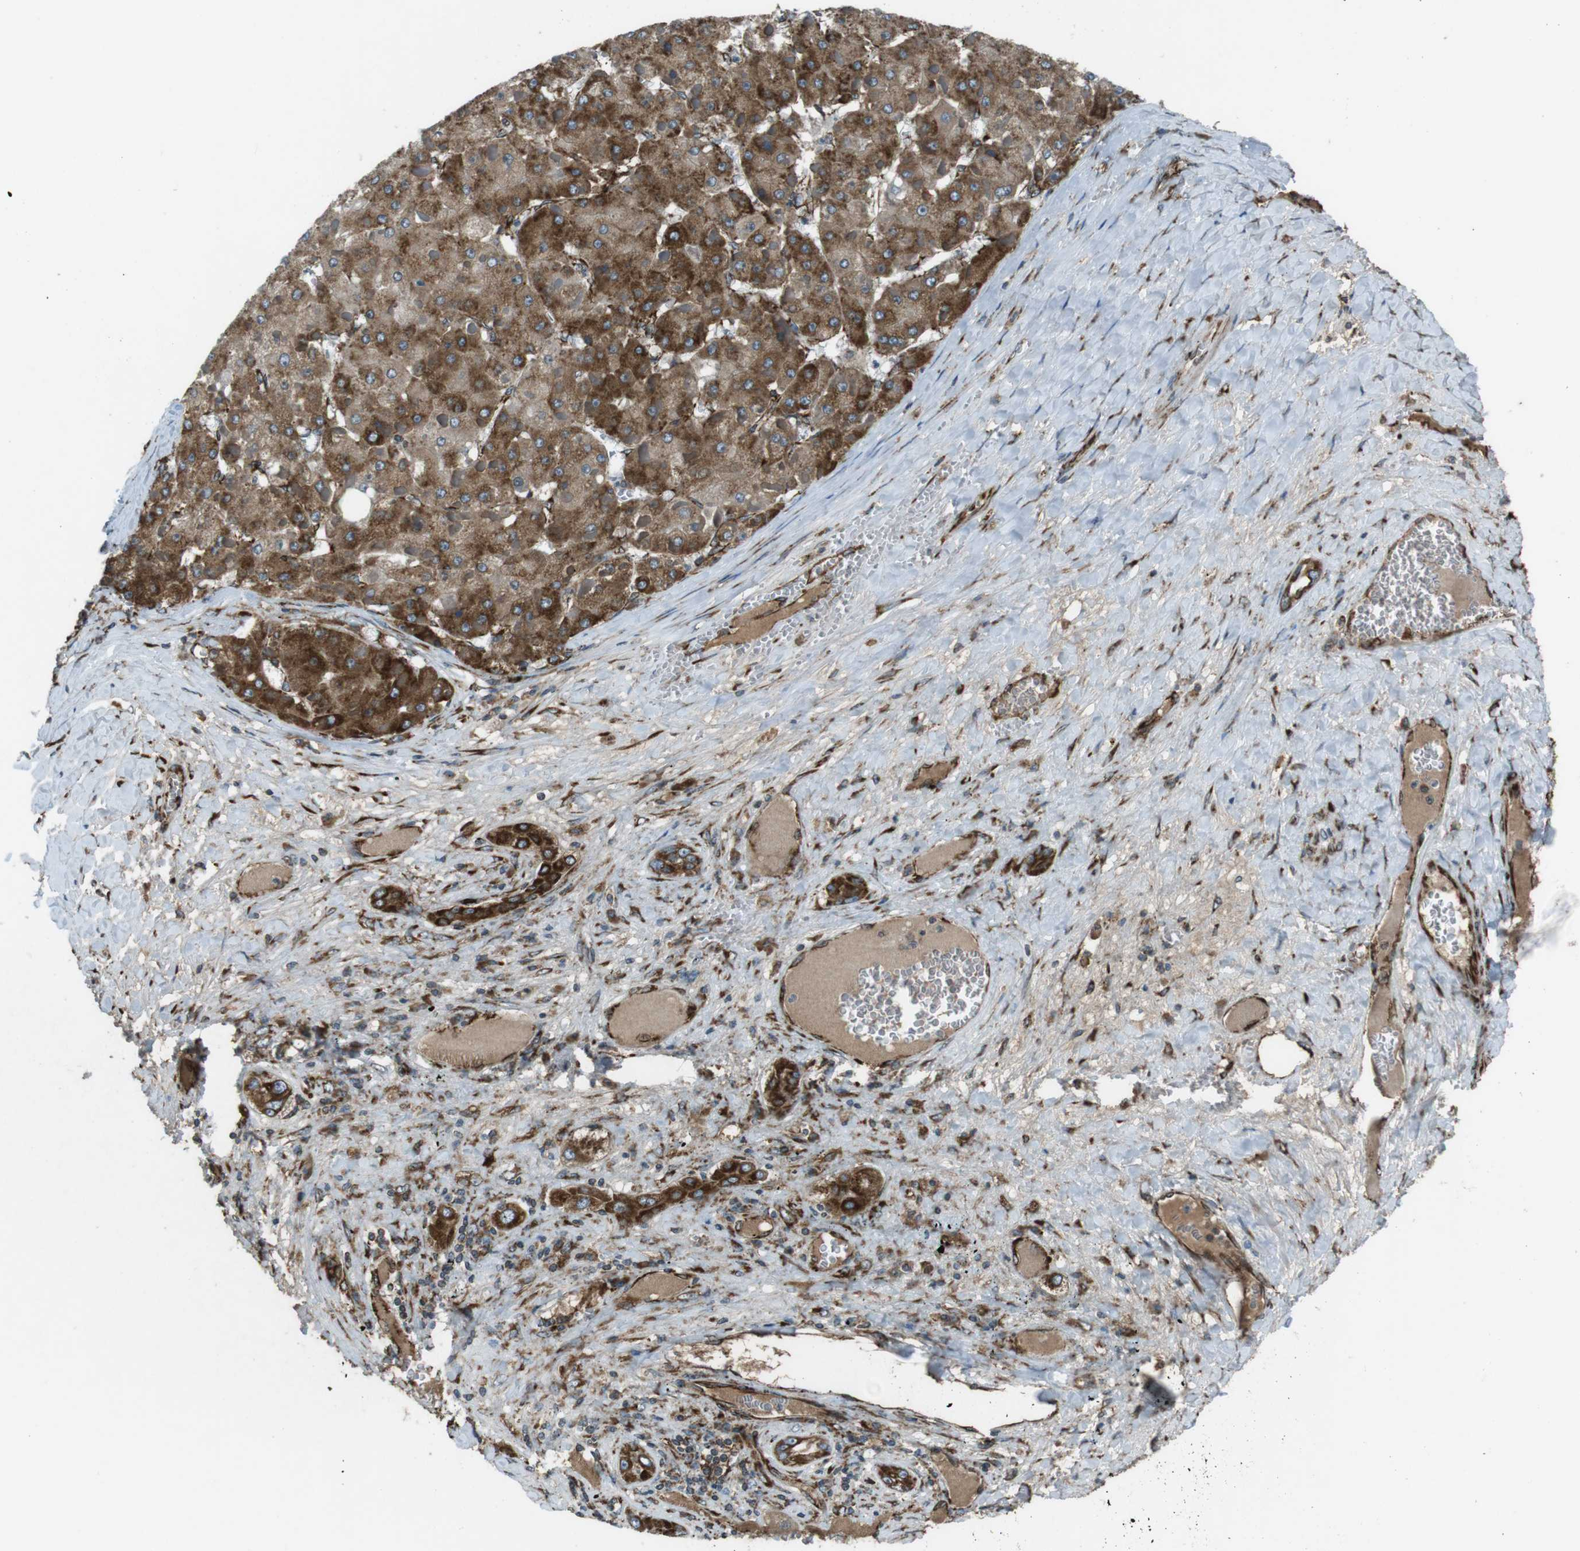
{"staining": {"intensity": "strong", "quantity": ">75%", "location": "cytoplasmic/membranous"}, "tissue": "liver cancer", "cell_type": "Tumor cells", "image_type": "cancer", "snomed": [{"axis": "morphology", "description": "Carcinoma, Hepatocellular, NOS"}, {"axis": "topography", "description": "Liver"}], "caption": "Brown immunohistochemical staining in human liver cancer exhibits strong cytoplasmic/membranous staining in approximately >75% of tumor cells.", "gene": "KTN1", "patient": {"sex": "female", "age": 73}}